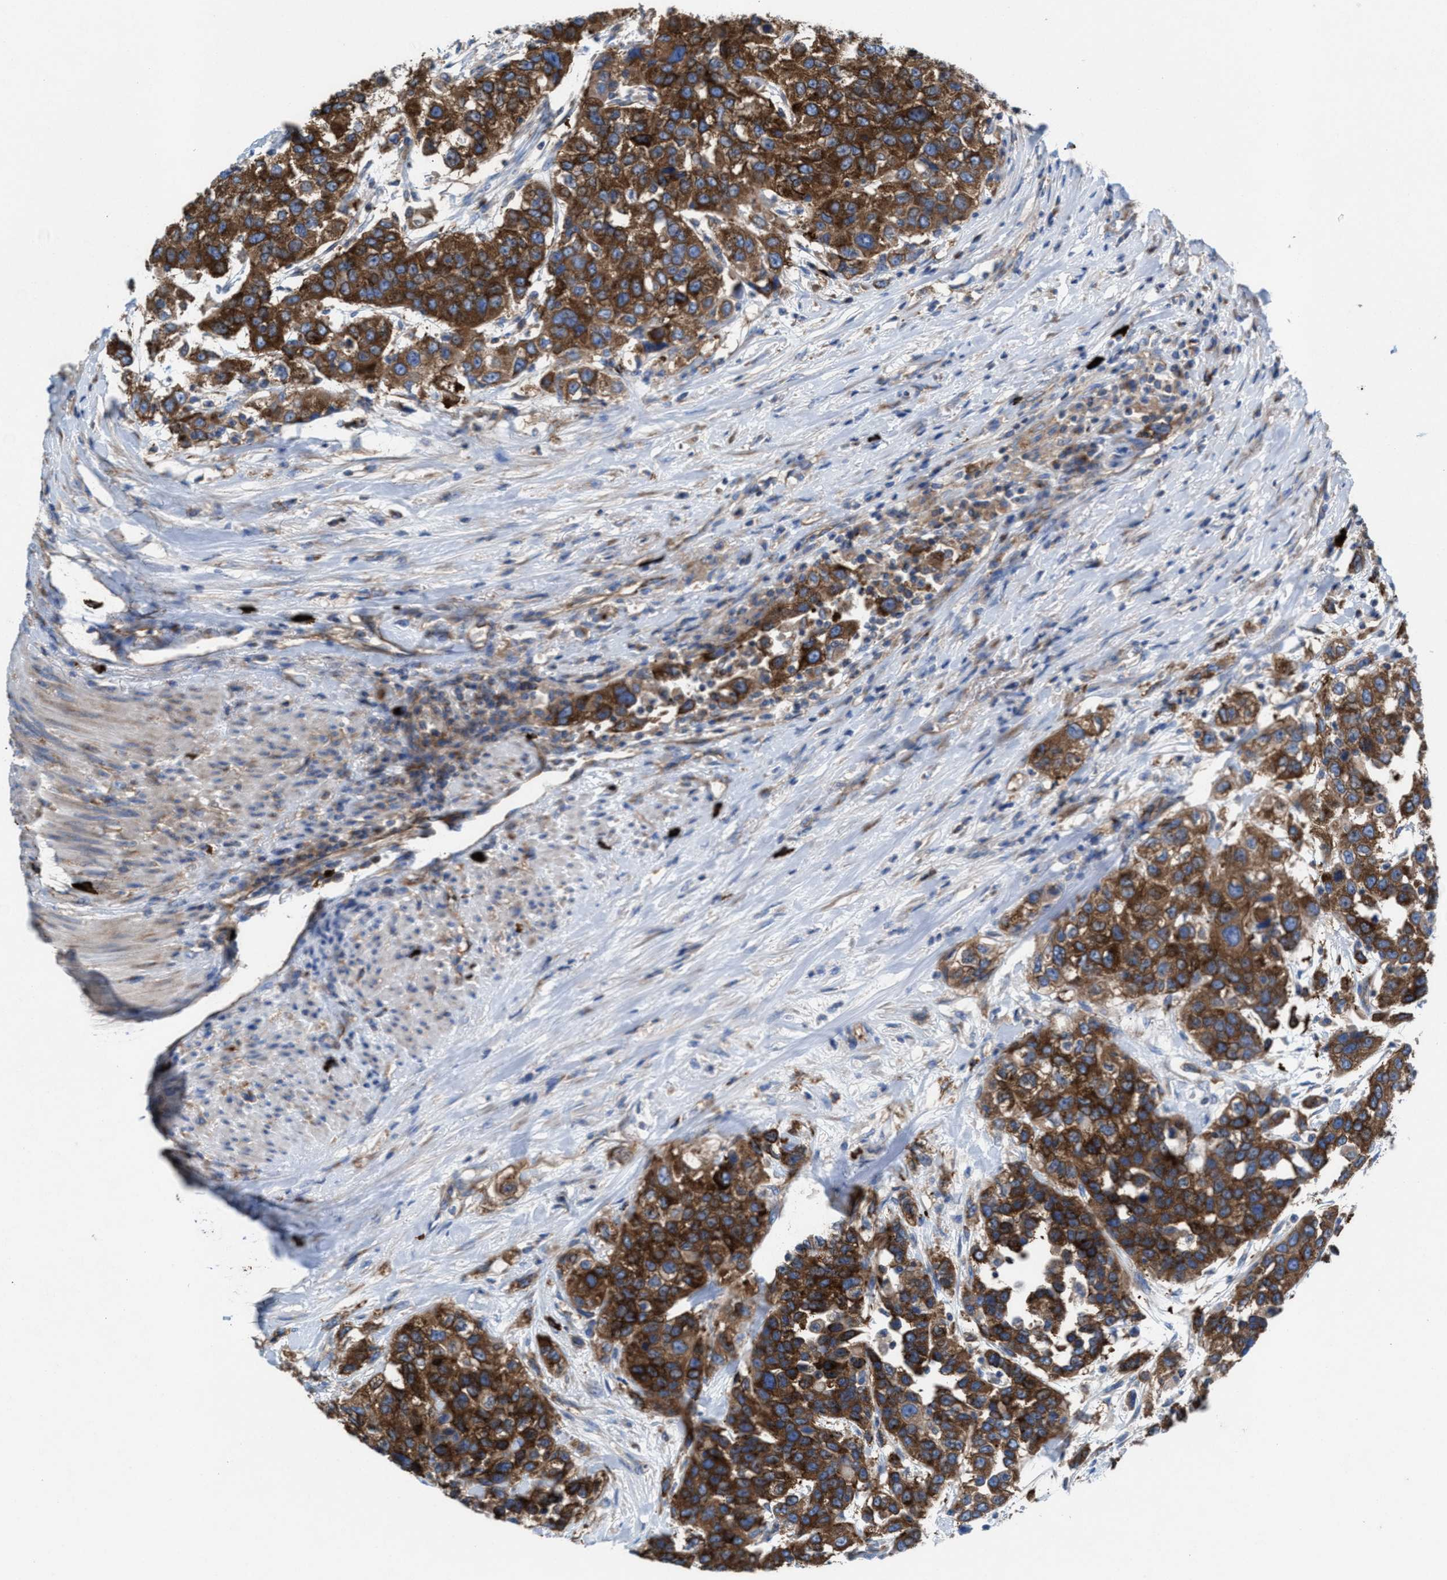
{"staining": {"intensity": "strong", "quantity": ">75%", "location": "cytoplasmic/membranous"}, "tissue": "urothelial cancer", "cell_type": "Tumor cells", "image_type": "cancer", "snomed": [{"axis": "morphology", "description": "Urothelial carcinoma, High grade"}, {"axis": "topography", "description": "Urinary bladder"}], "caption": "A high-resolution micrograph shows immunohistochemistry (IHC) staining of high-grade urothelial carcinoma, which displays strong cytoplasmic/membranous expression in approximately >75% of tumor cells. The protein of interest is shown in brown color, while the nuclei are stained blue.", "gene": "NYAP1", "patient": {"sex": "female", "age": 80}}